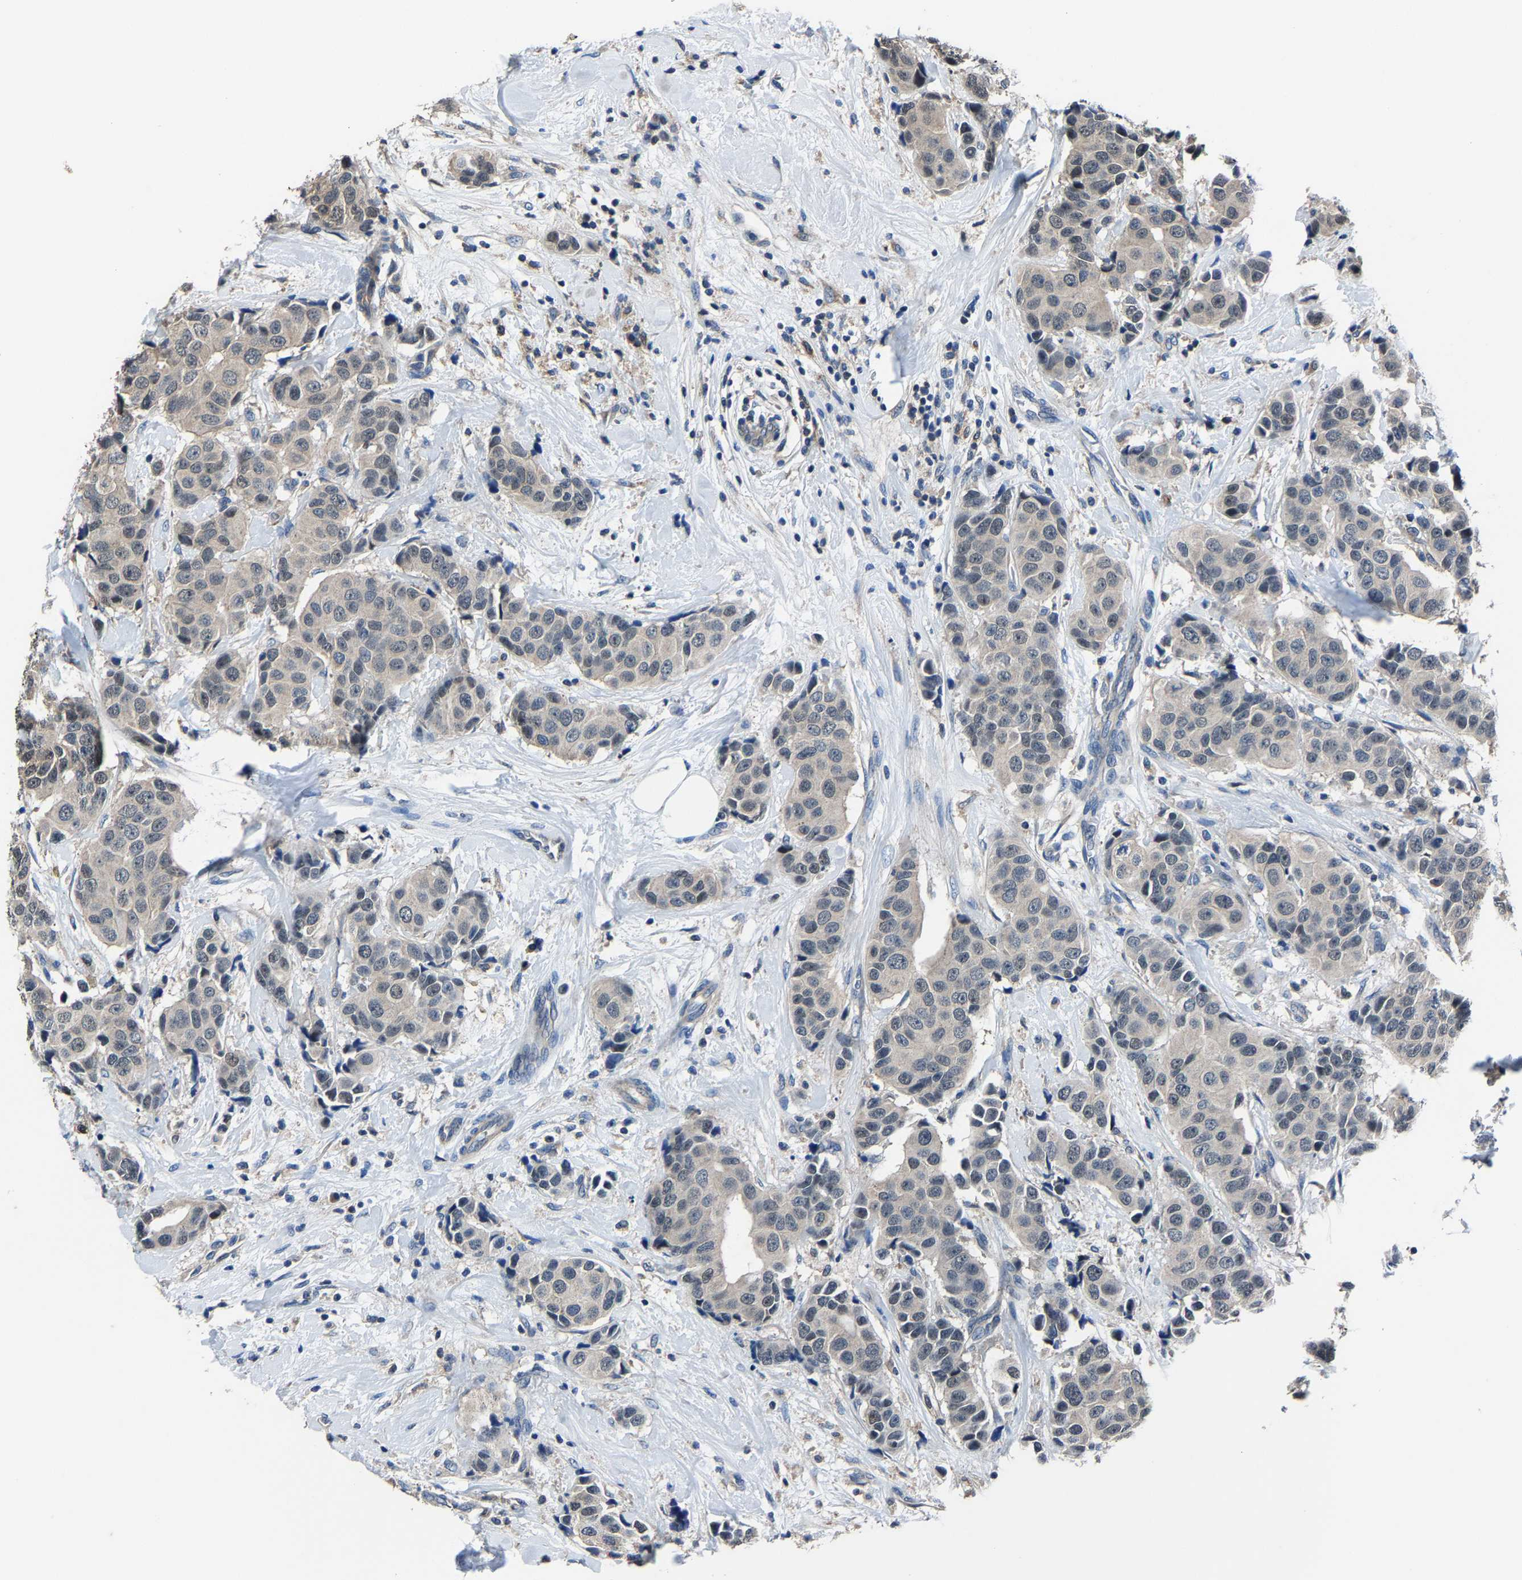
{"staining": {"intensity": "negative", "quantity": "none", "location": "none"}, "tissue": "breast cancer", "cell_type": "Tumor cells", "image_type": "cancer", "snomed": [{"axis": "morphology", "description": "Normal tissue, NOS"}, {"axis": "morphology", "description": "Duct carcinoma"}, {"axis": "topography", "description": "Breast"}], "caption": "Infiltrating ductal carcinoma (breast) was stained to show a protein in brown. There is no significant positivity in tumor cells.", "gene": "STRBP", "patient": {"sex": "female", "age": 39}}